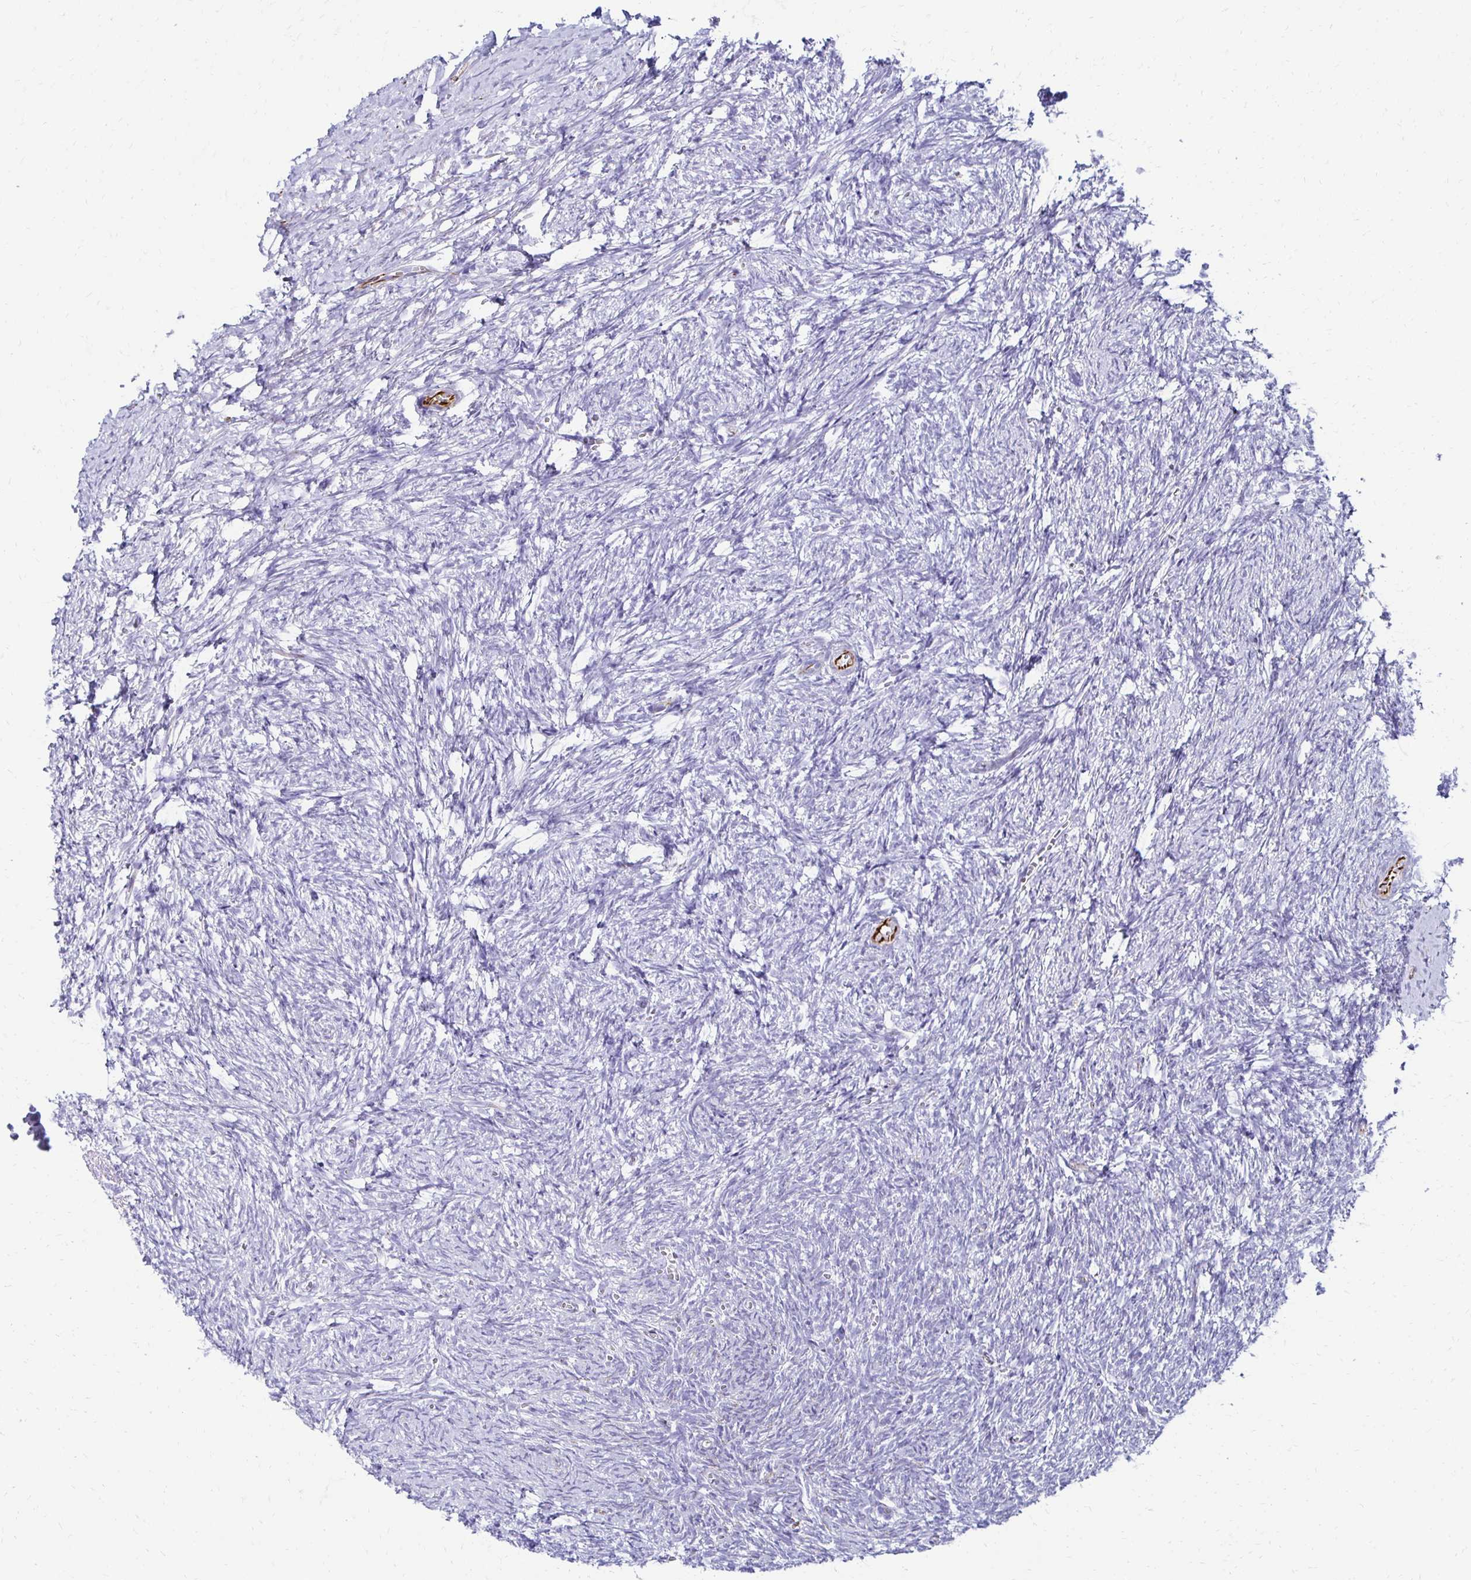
{"staining": {"intensity": "negative", "quantity": "none", "location": "none"}, "tissue": "ovary", "cell_type": "Ovarian stroma cells", "image_type": "normal", "snomed": [{"axis": "morphology", "description": "Normal tissue, NOS"}, {"axis": "topography", "description": "Ovary"}], "caption": "IHC image of unremarkable ovary: ovary stained with DAB shows no significant protein positivity in ovarian stroma cells.", "gene": "TMEM54", "patient": {"sex": "female", "age": 41}}